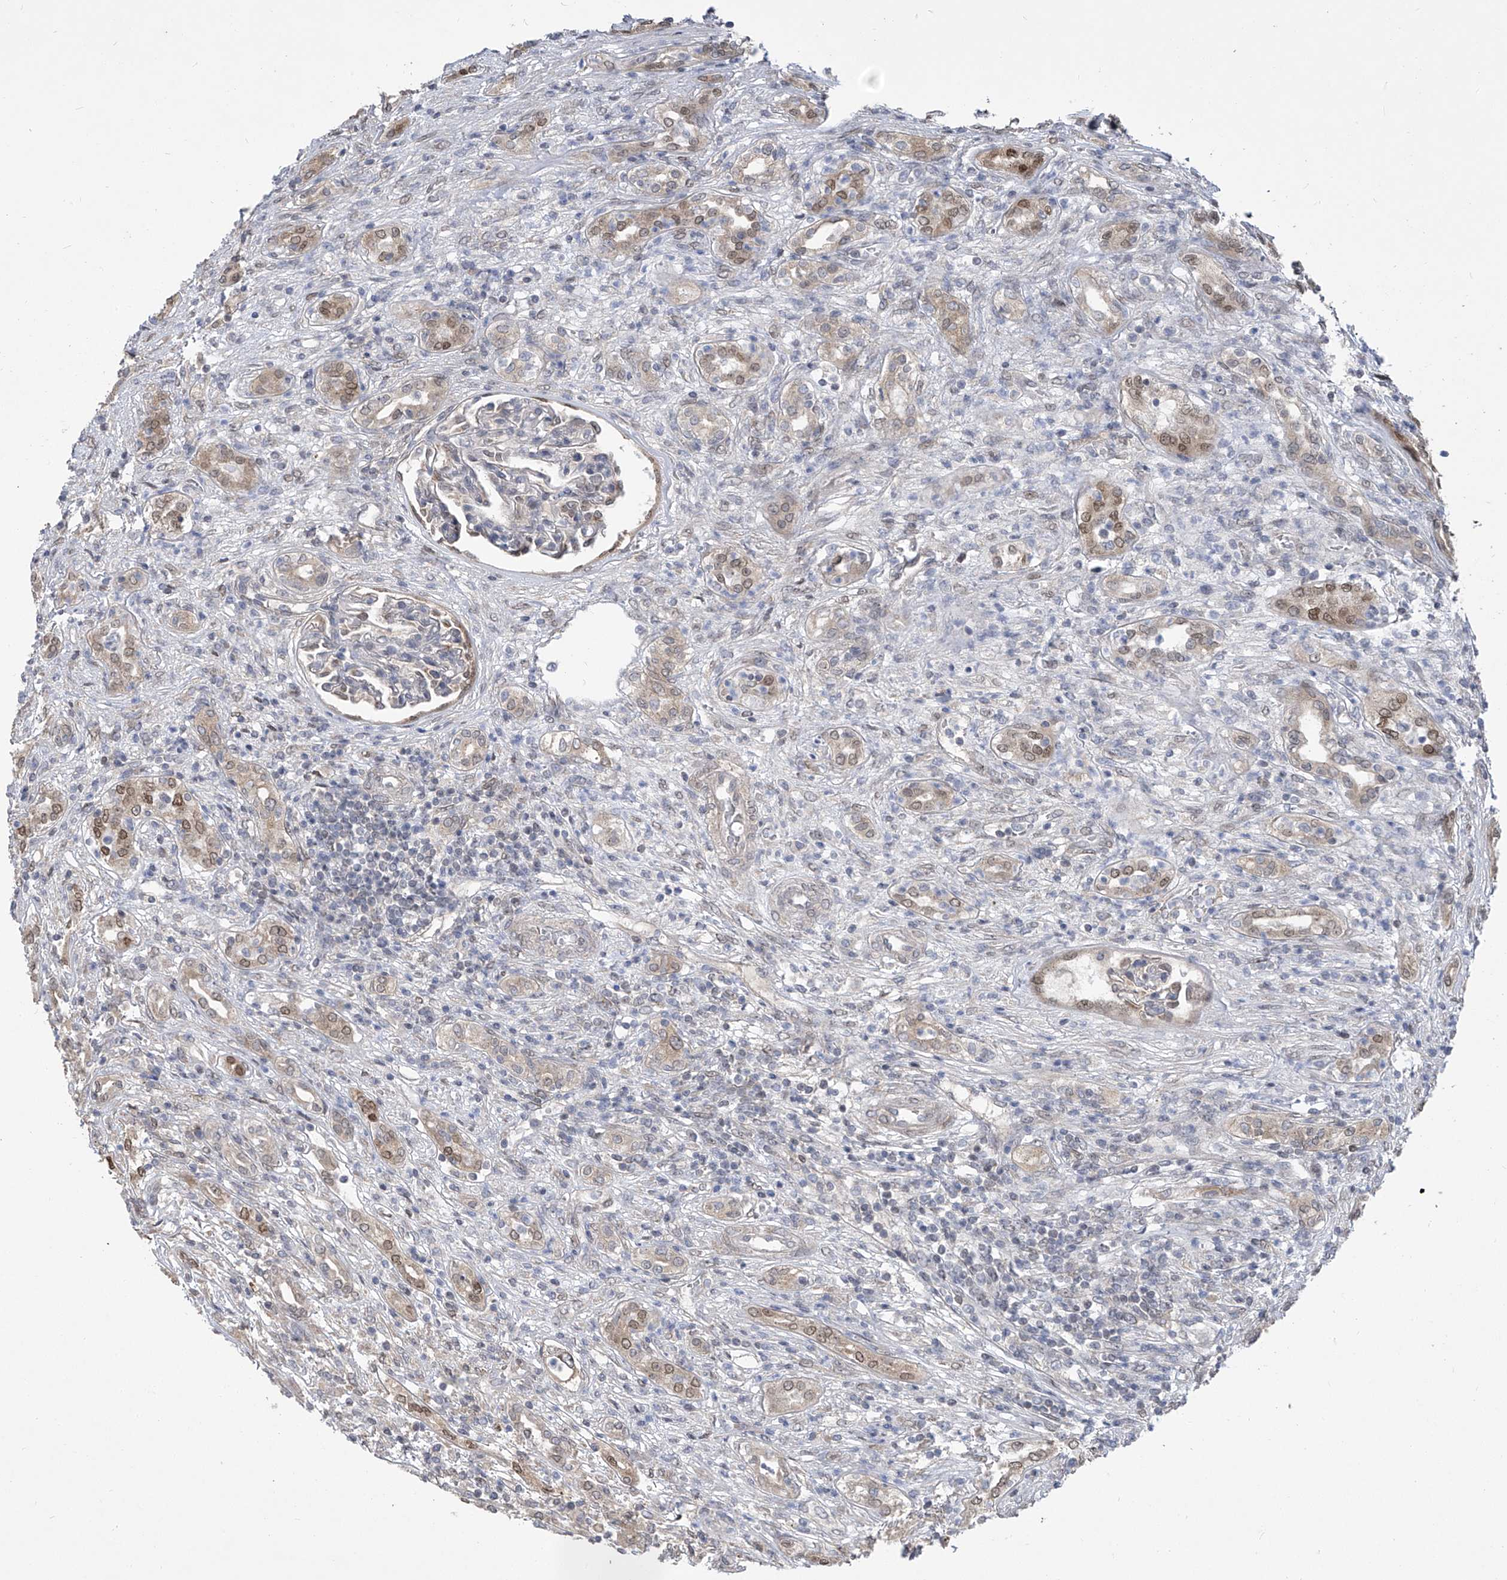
{"staining": {"intensity": "weak", "quantity": "25%-75%", "location": "cytoplasmic/membranous,nuclear"}, "tissue": "renal cancer", "cell_type": "Tumor cells", "image_type": "cancer", "snomed": [{"axis": "morphology", "description": "Adenocarcinoma, NOS"}, {"axis": "topography", "description": "Kidney"}], "caption": "An image of renal cancer (adenocarcinoma) stained for a protein reveals weak cytoplasmic/membranous and nuclear brown staining in tumor cells. (brown staining indicates protein expression, while blue staining denotes nuclei).", "gene": "CETN2", "patient": {"sex": "female", "age": 54}}